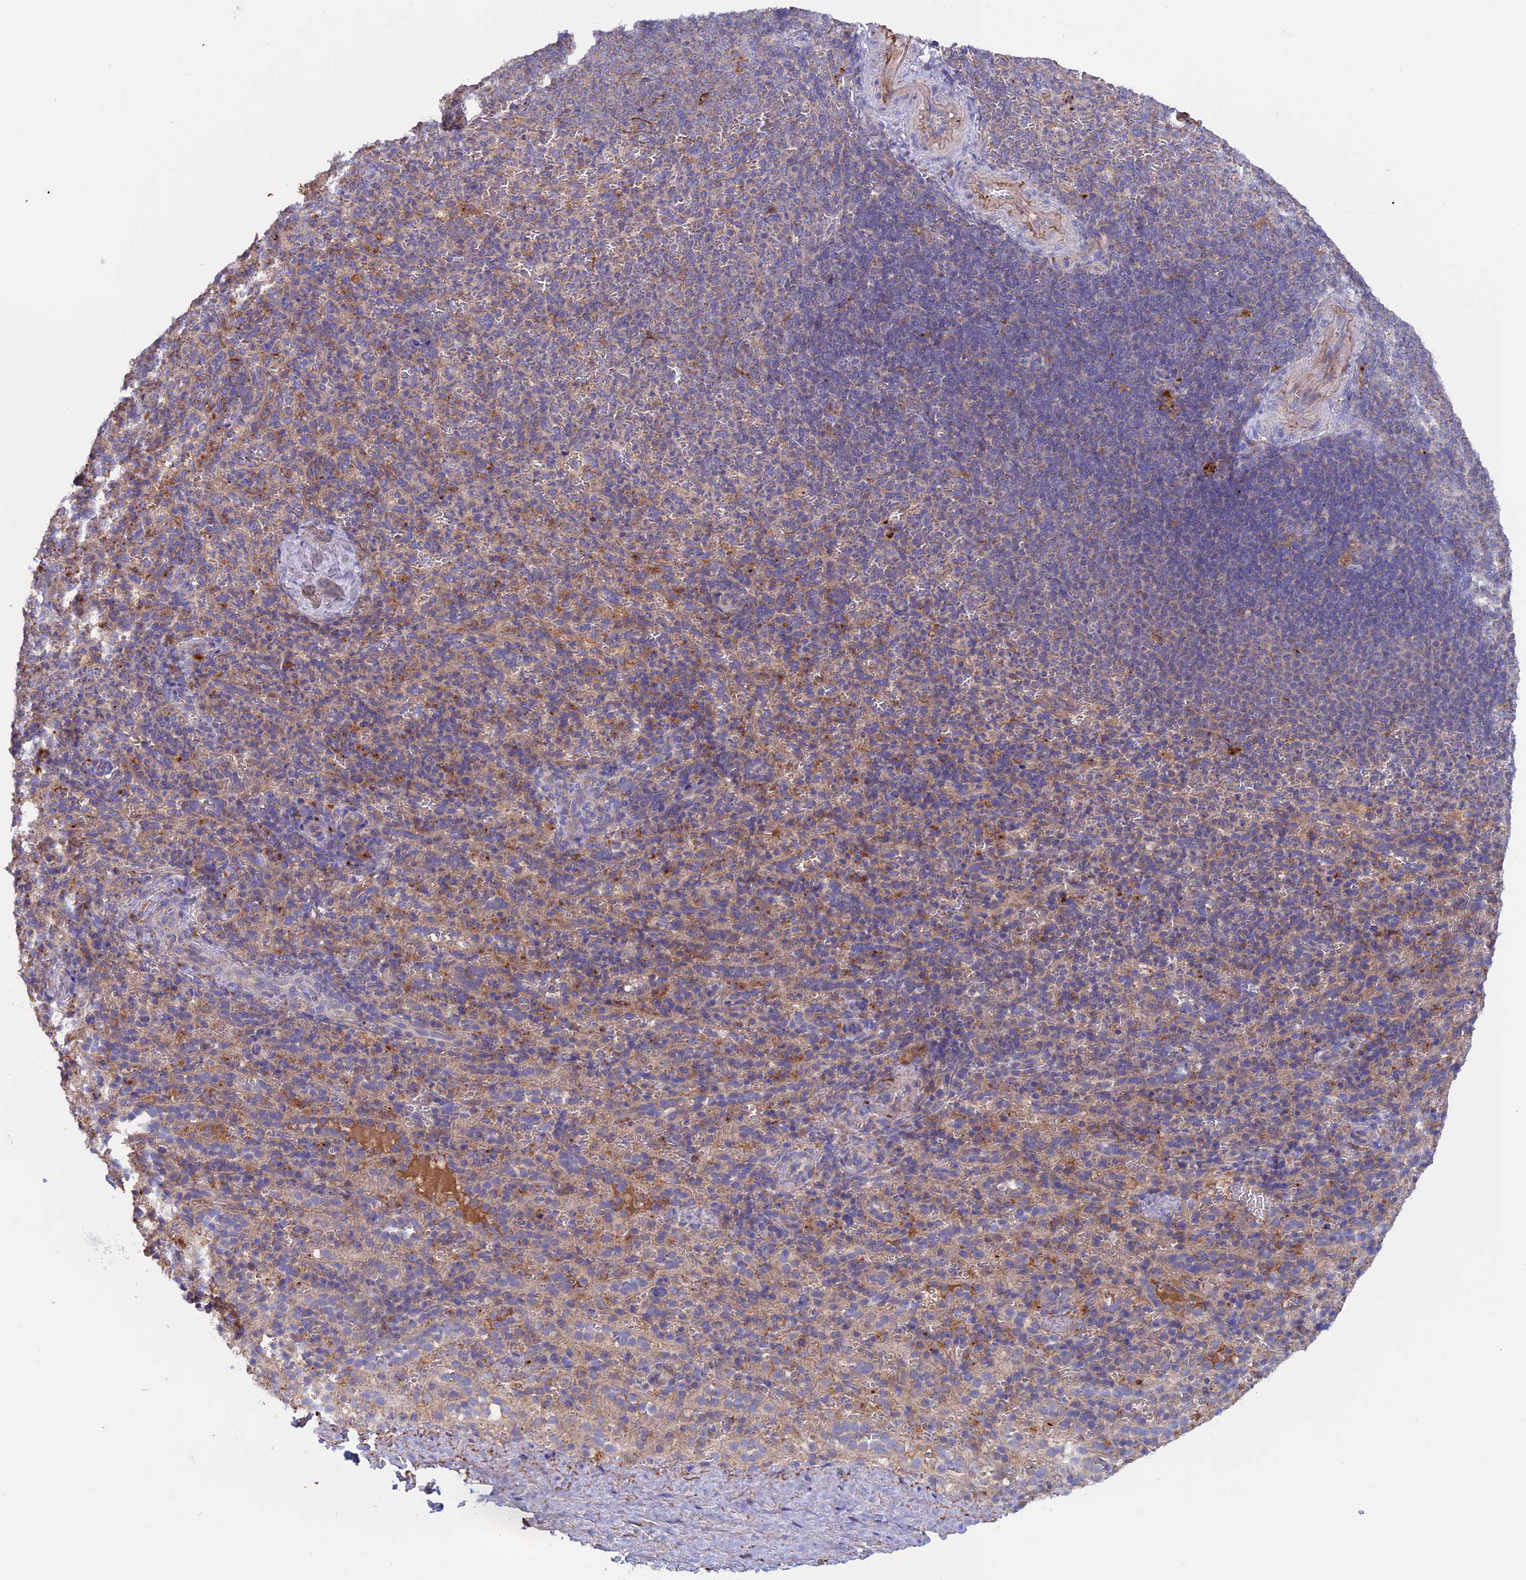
{"staining": {"intensity": "moderate", "quantity": "<25%", "location": "cytoplasmic/membranous"}, "tissue": "spleen", "cell_type": "Cells in red pulp", "image_type": "normal", "snomed": [{"axis": "morphology", "description": "Normal tissue, NOS"}, {"axis": "topography", "description": "Spleen"}], "caption": "Cells in red pulp demonstrate low levels of moderate cytoplasmic/membranous positivity in about <25% of cells in normal human spleen.", "gene": "PTPN9", "patient": {"sex": "female", "age": 21}}